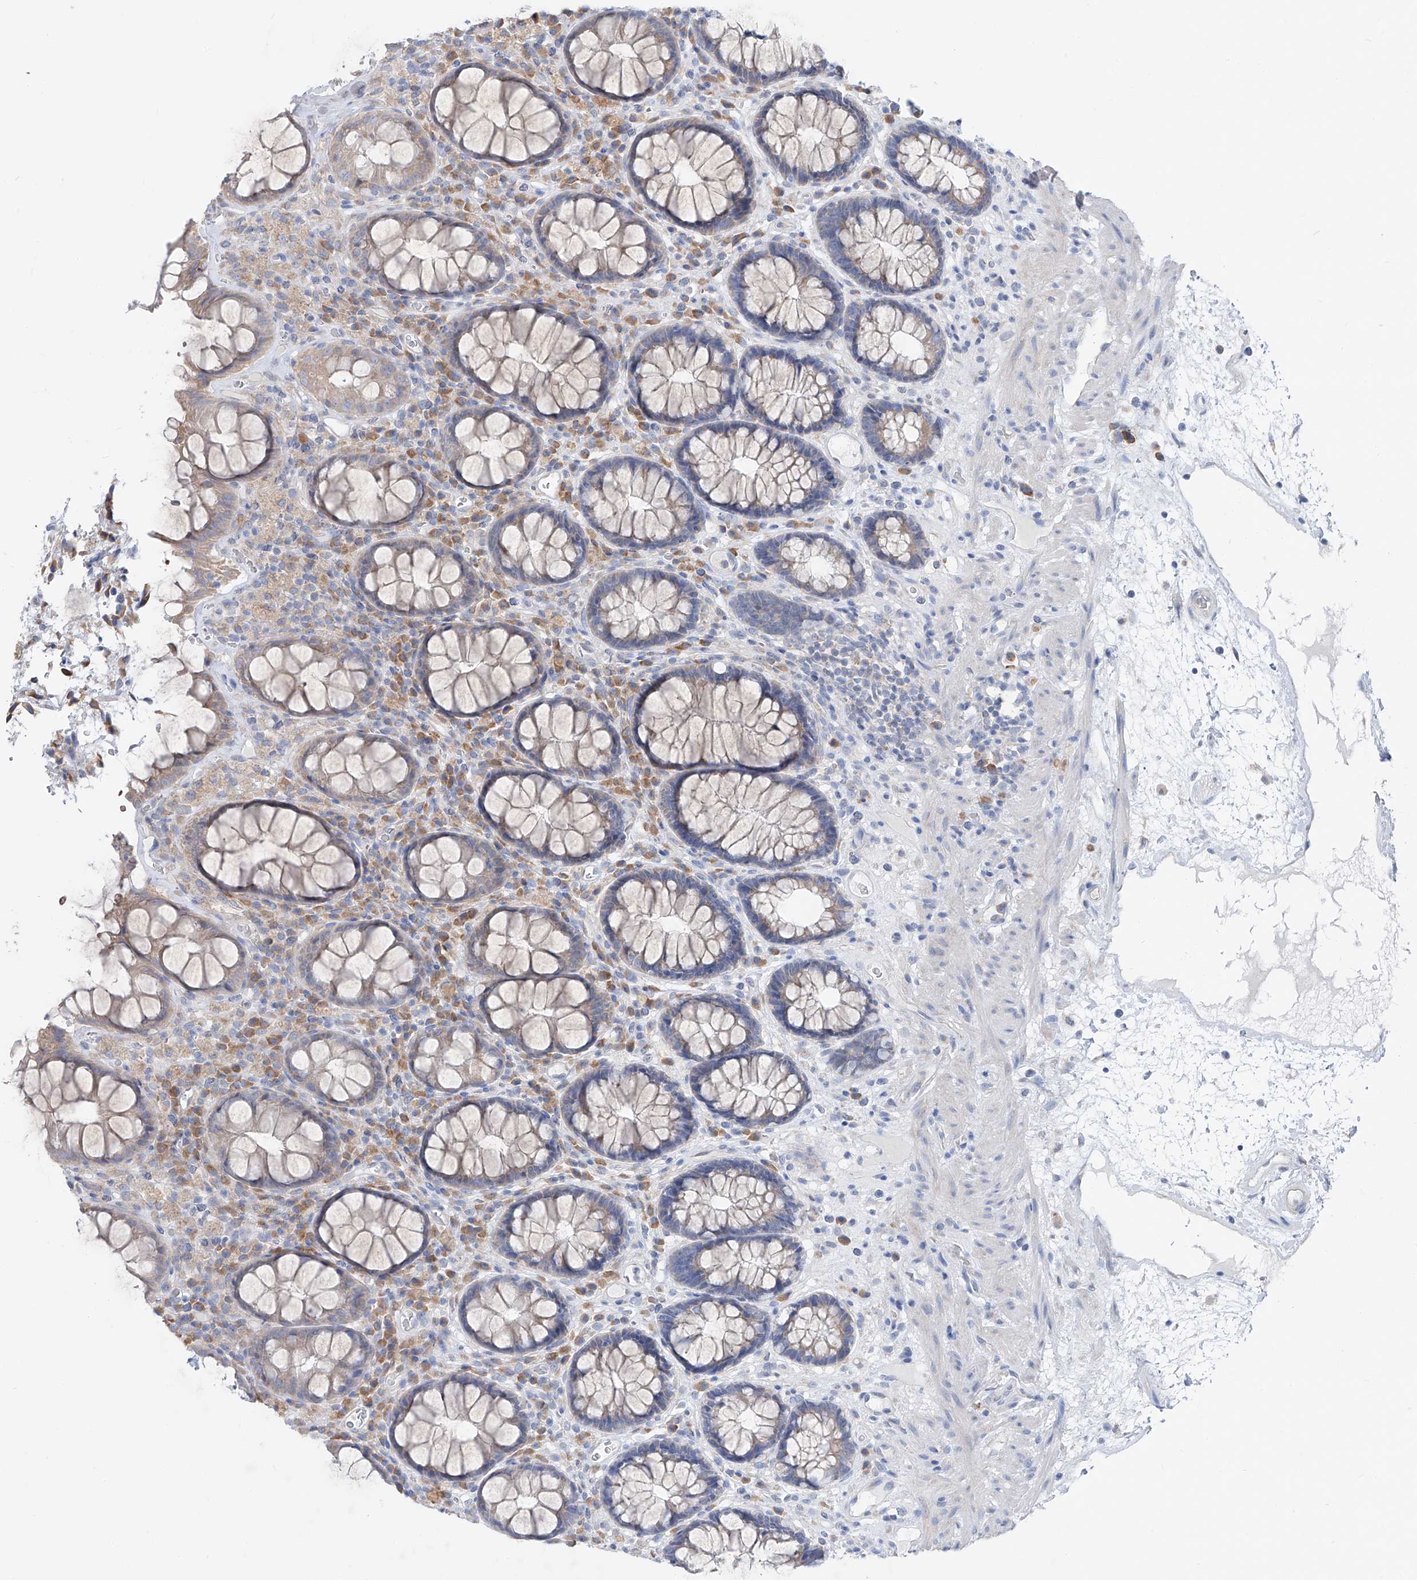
{"staining": {"intensity": "weak", "quantity": "<25%", "location": "cytoplasmic/membranous"}, "tissue": "rectum", "cell_type": "Glandular cells", "image_type": "normal", "snomed": [{"axis": "morphology", "description": "Normal tissue, NOS"}, {"axis": "topography", "description": "Rectum"}], "caption": "IHC of benign rectum demonstrates no positivity in glandular cells.", "gene": "UFL1", "patient": {"sex": "male", "age": 64}}